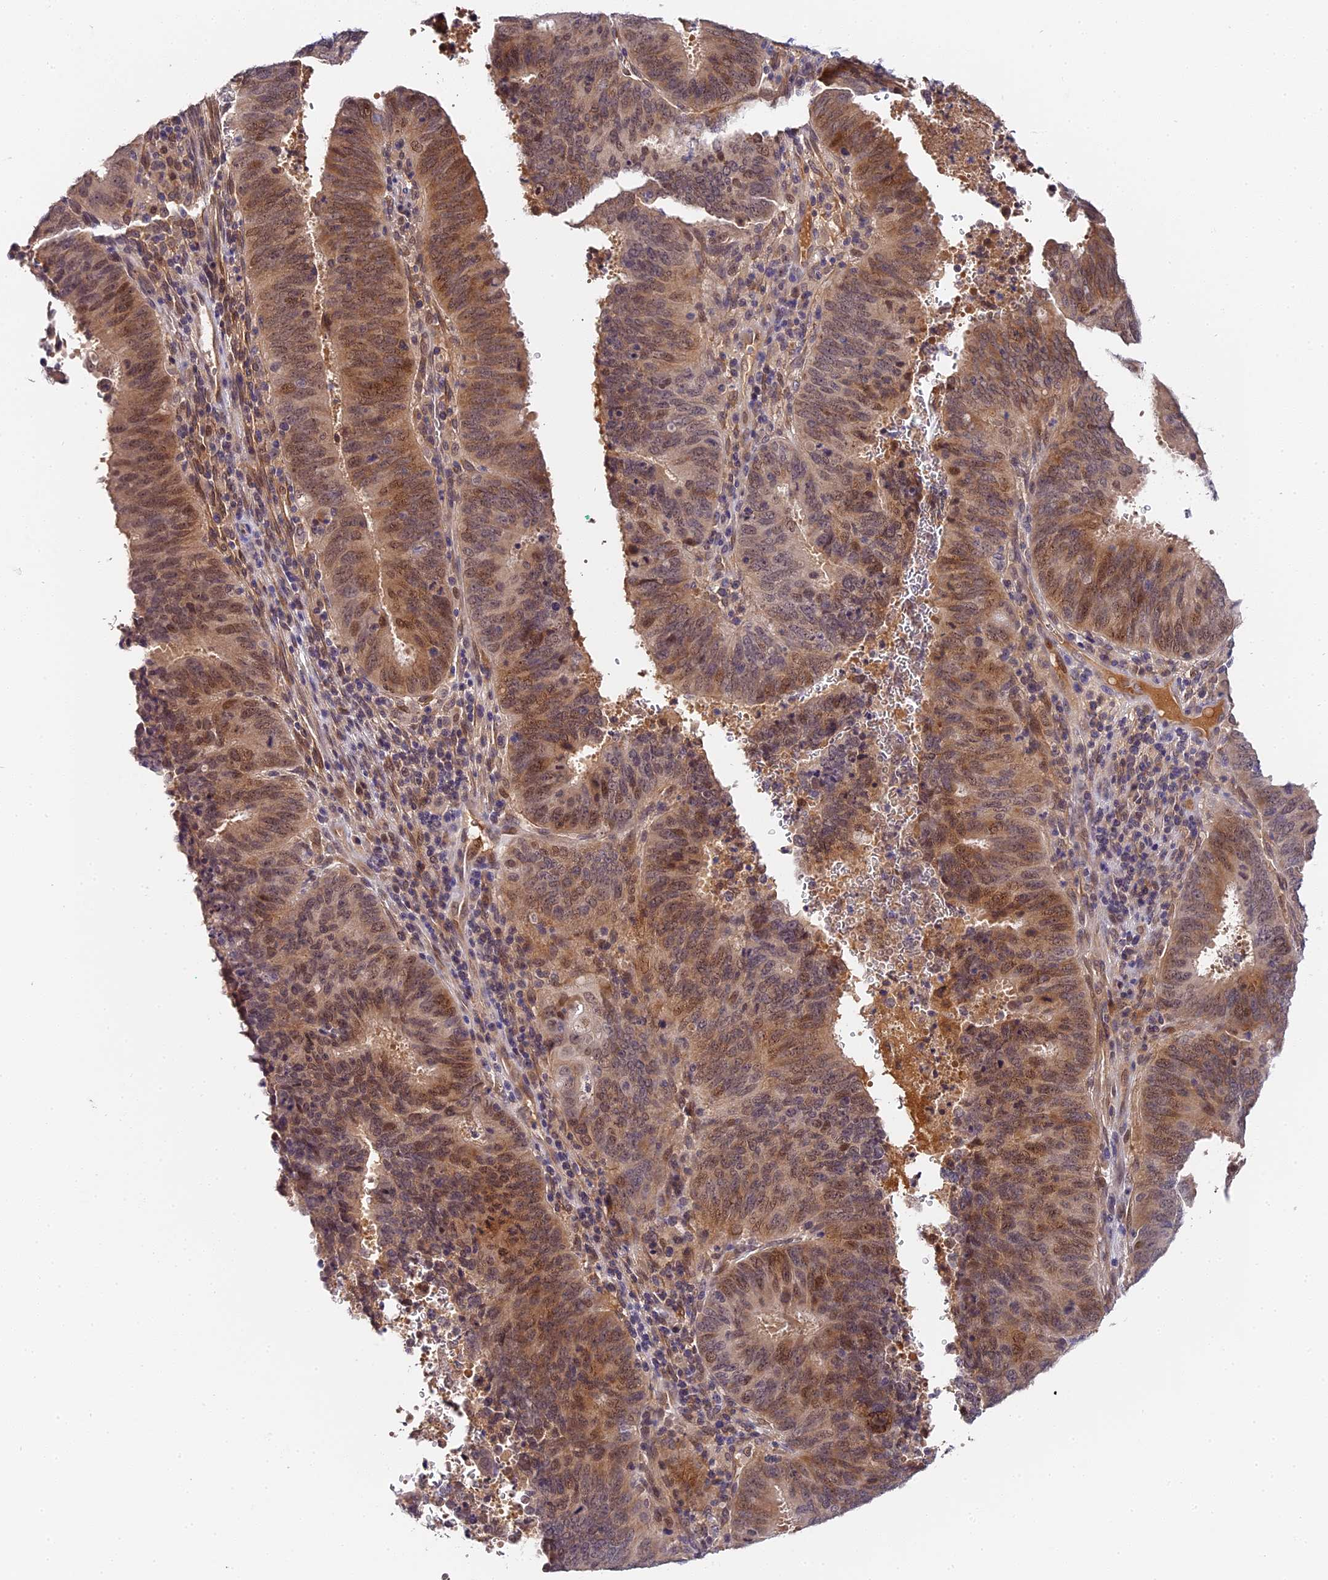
{"staining": {"intensity": "moderate", "quantity": "25%-75%", "location": "cytoplasmic/membranous,nuclear"}, "tissue": "cervical cancer", "cell_type": "Tumor cells", "image_type": "cancer", "snomed": [{"axis": "morphology", "description": "Adenocarcinoma, NOS"}, {"axis": "topography", "description": "Cervix"}], "caption": "Protein staining reveals moderate cytoplasmic/membranous and nuclear positivity in about 25%-75% of tumor cells in cervical adenocarcinoma.", "gene": "IMPACT", "patient": {"sex": "female", "age": 44}}